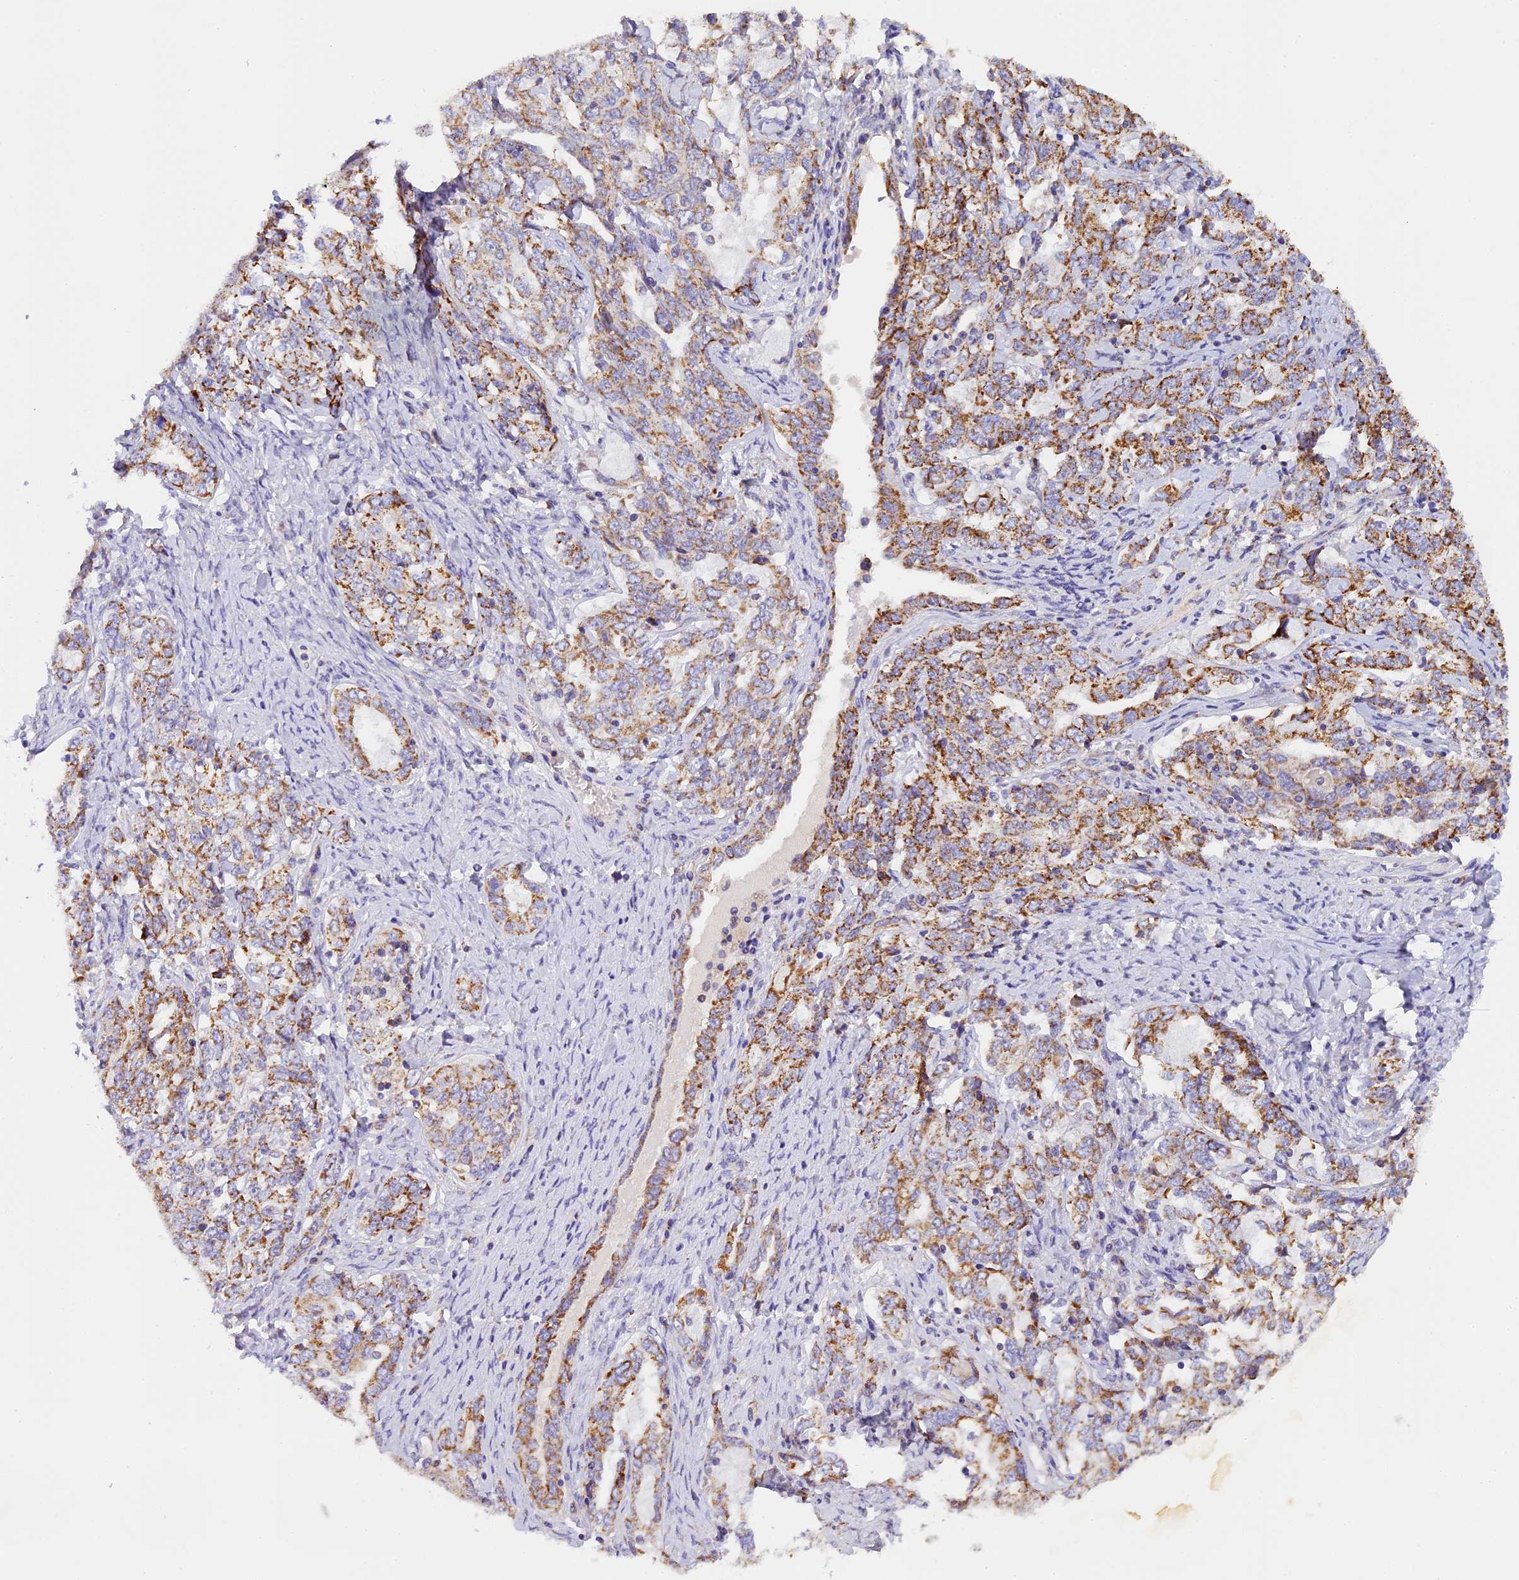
{"staining": {"intensity": "moderate", "quantity": ">75%", "location": "cytoplasmic/membranous"}, "tissue": "ovarian cancer", "cell_type": "Tumor cells", "image_type": "cancer", "snomed": [{"axis": "morphology", "description": "Carcinoma, endometroid"}, {"axis": "topography", "description": "Ovary"}], "caption": "IHC of human ovarian cancer demonstrates medium levels of moderate cytoplasmic/membranous positivity in about >75% of tumor cells.", "gene": "MGME1", "patient": {"sex": "female", "age": 62}}